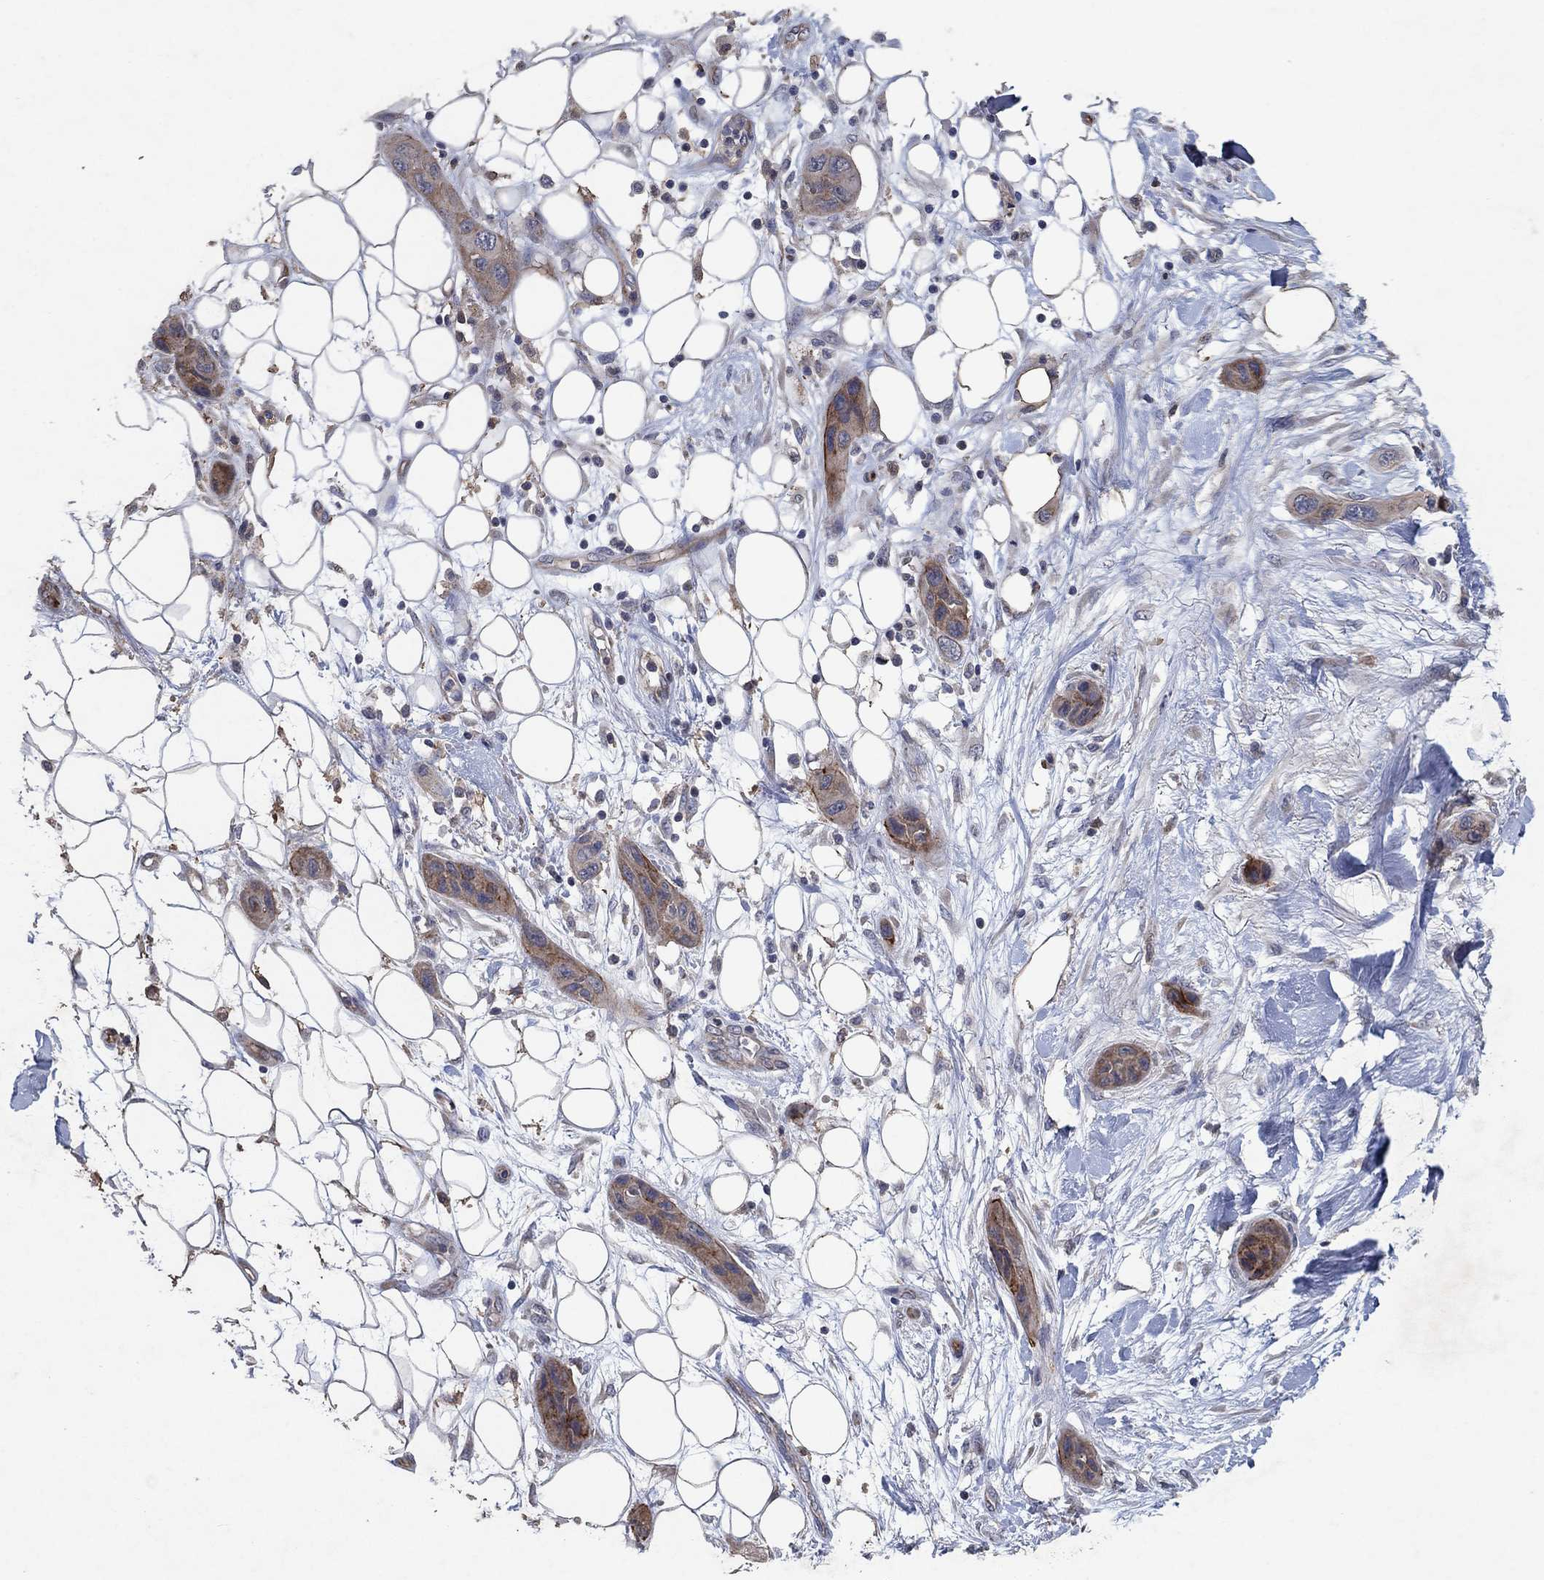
{"staining": {"intensity": "strong", "quantity": "<25%", "location": "cytoplasmic/membranous"}, "tissue": "skin cancer", "cell_type": "Tumor cells", "image_type": "cancer", "snomed": [{"axis": "morphology", "description": "Squamous cell carcinoma, NOS"}, {"axis": "topography", "description": "Skin"}], "caption": "IHC image of human skin cancer (squamous cell carcinoma) stained for a protein (brown), which exhibits medium levels of strong cytoplasmic/membranous expression in about <25% of tumor cells.", "gene": "FRG1", "patient": {"sex": "male", "age": 79}}